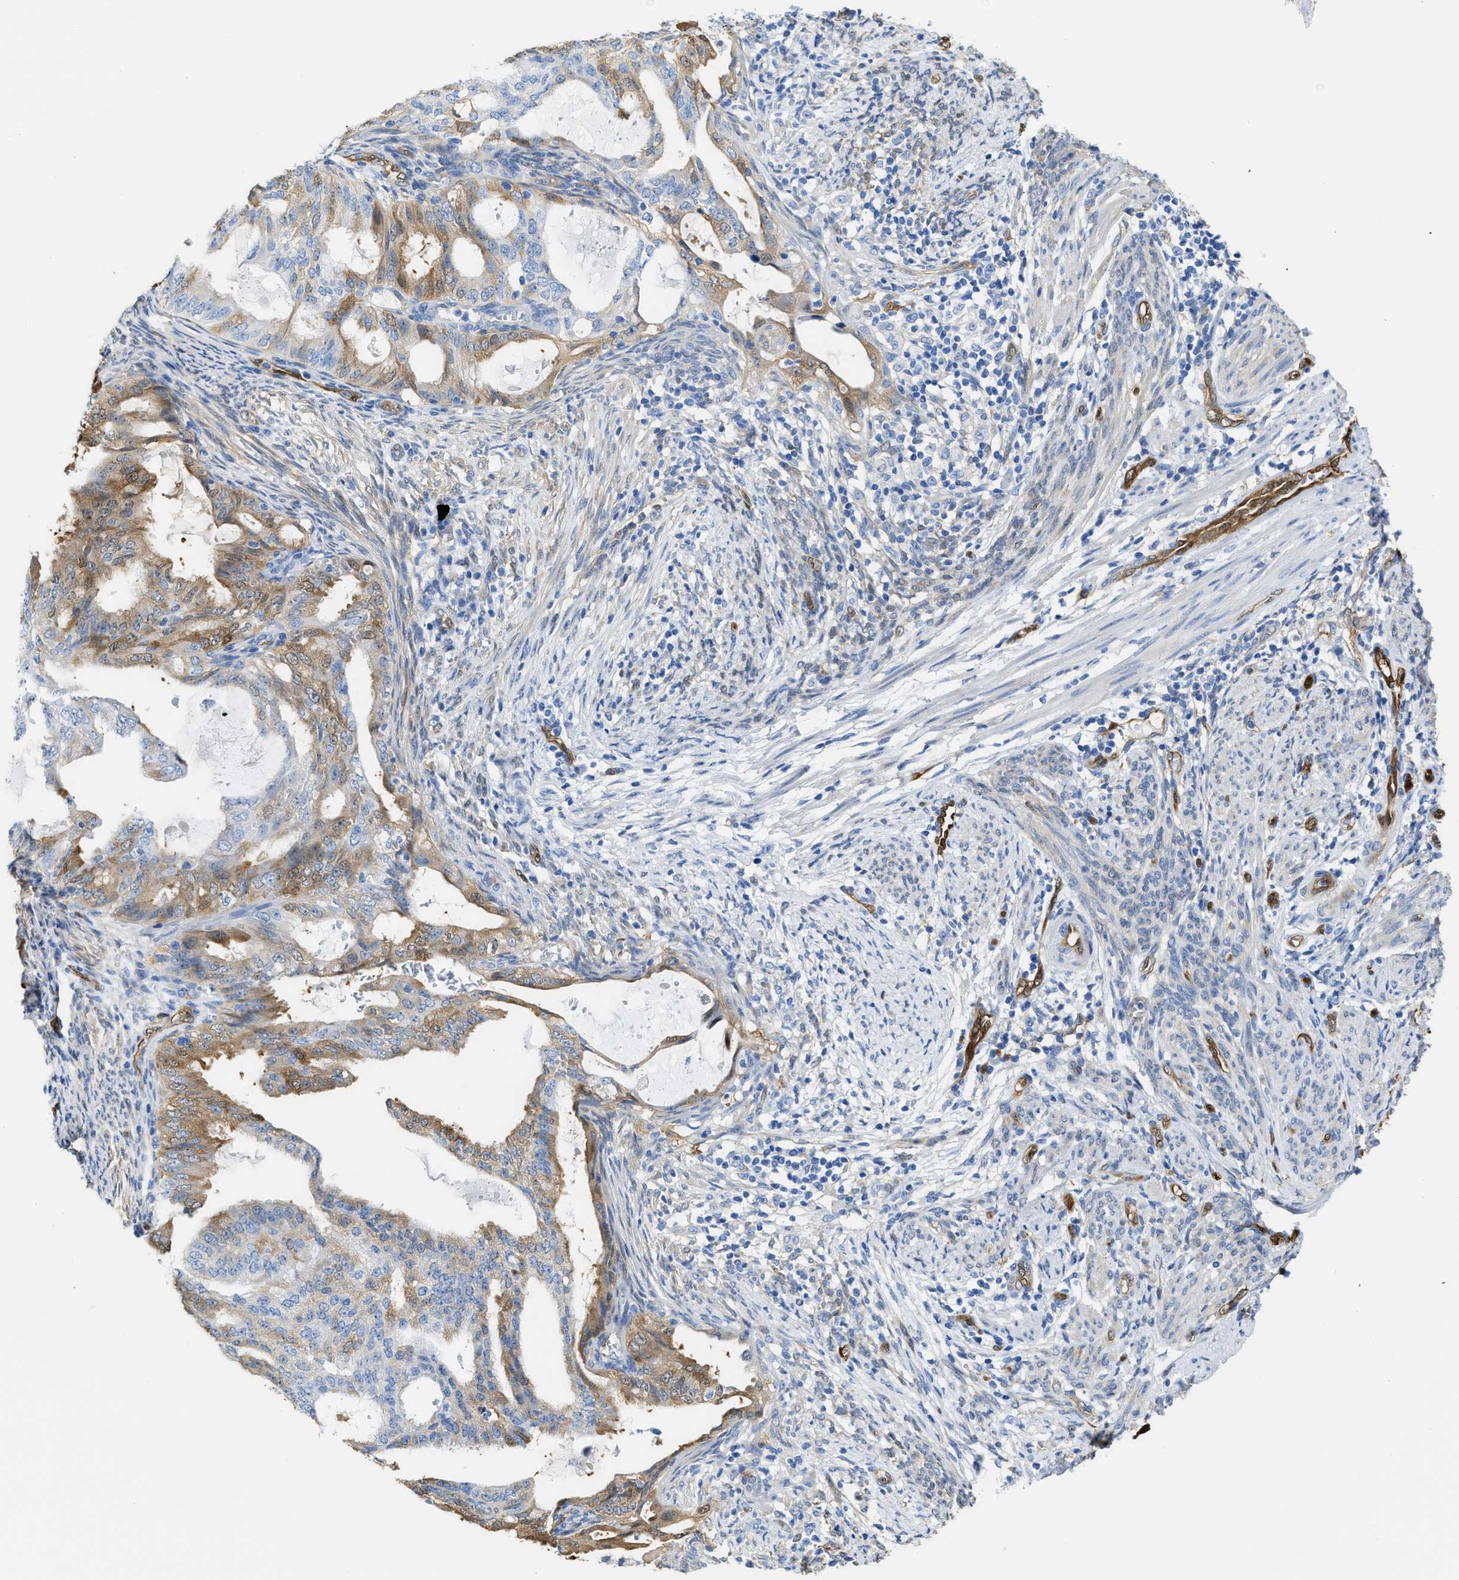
{"staining": {"intensity": "moderate", "quantity": "<25%", "location": "cytoplasmic/membranous"}, "tissue": "endometrial cancer", "cell_type": "Tumor cells", "image_type": "cancer", "snomed": [{"axis": "morphology", "description": "Adenocarcinoma, NOS"}, {"axis": "topography", "description": "Endometrium"}], "caption": "An image showing moderate cytoplasmic/membranous staining in about <25% of tumor cells in adenocarcinoma (endometrial), as visualized by brown immunohistochemical staining.", "gene": "ASS1", "patient": {"sex": "female", "age": 58}}